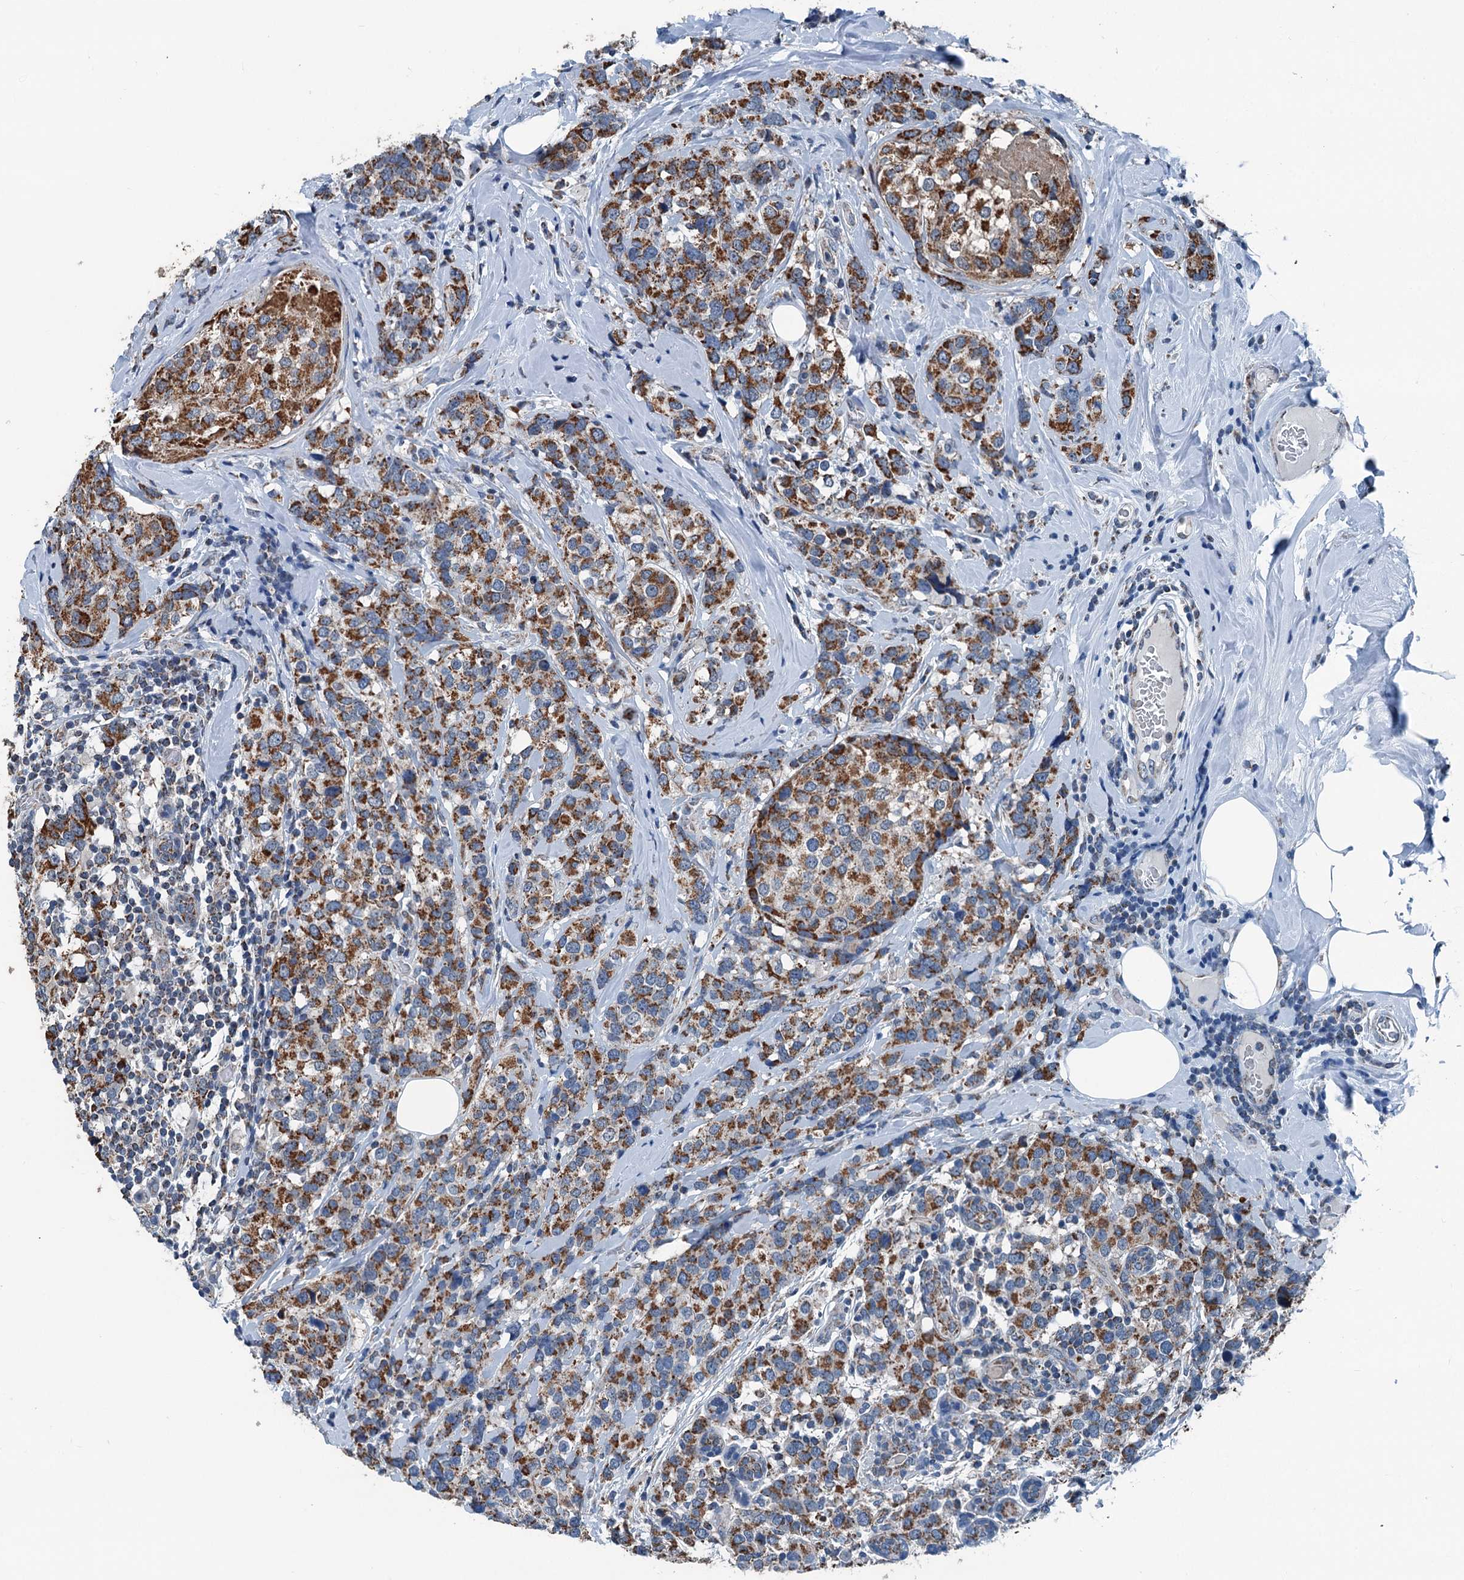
{"staining": {"intensity": "strong", "quantity": ">75%", "location": "cytoplasmic/membranous"}, "tissue": "breast cancer", "cell_type": "Tumor cells", "image_type": "cancer", "snomed": [{"axis": "morphology", "description": "Lobular carcinoma"}, {"axis": "topography", "description": "Breast"}], "caption": "Immunohistochemical staining of human breast lobular carcinoma reveals high levels of strong cytoplasmic/membranous protein staining in about >75% of tumor cells. (DAB = brown stain, brightfield microscopy at high magnification).", "gene": "TRPT1", "patient": {"sex": "female", "age": 59}}